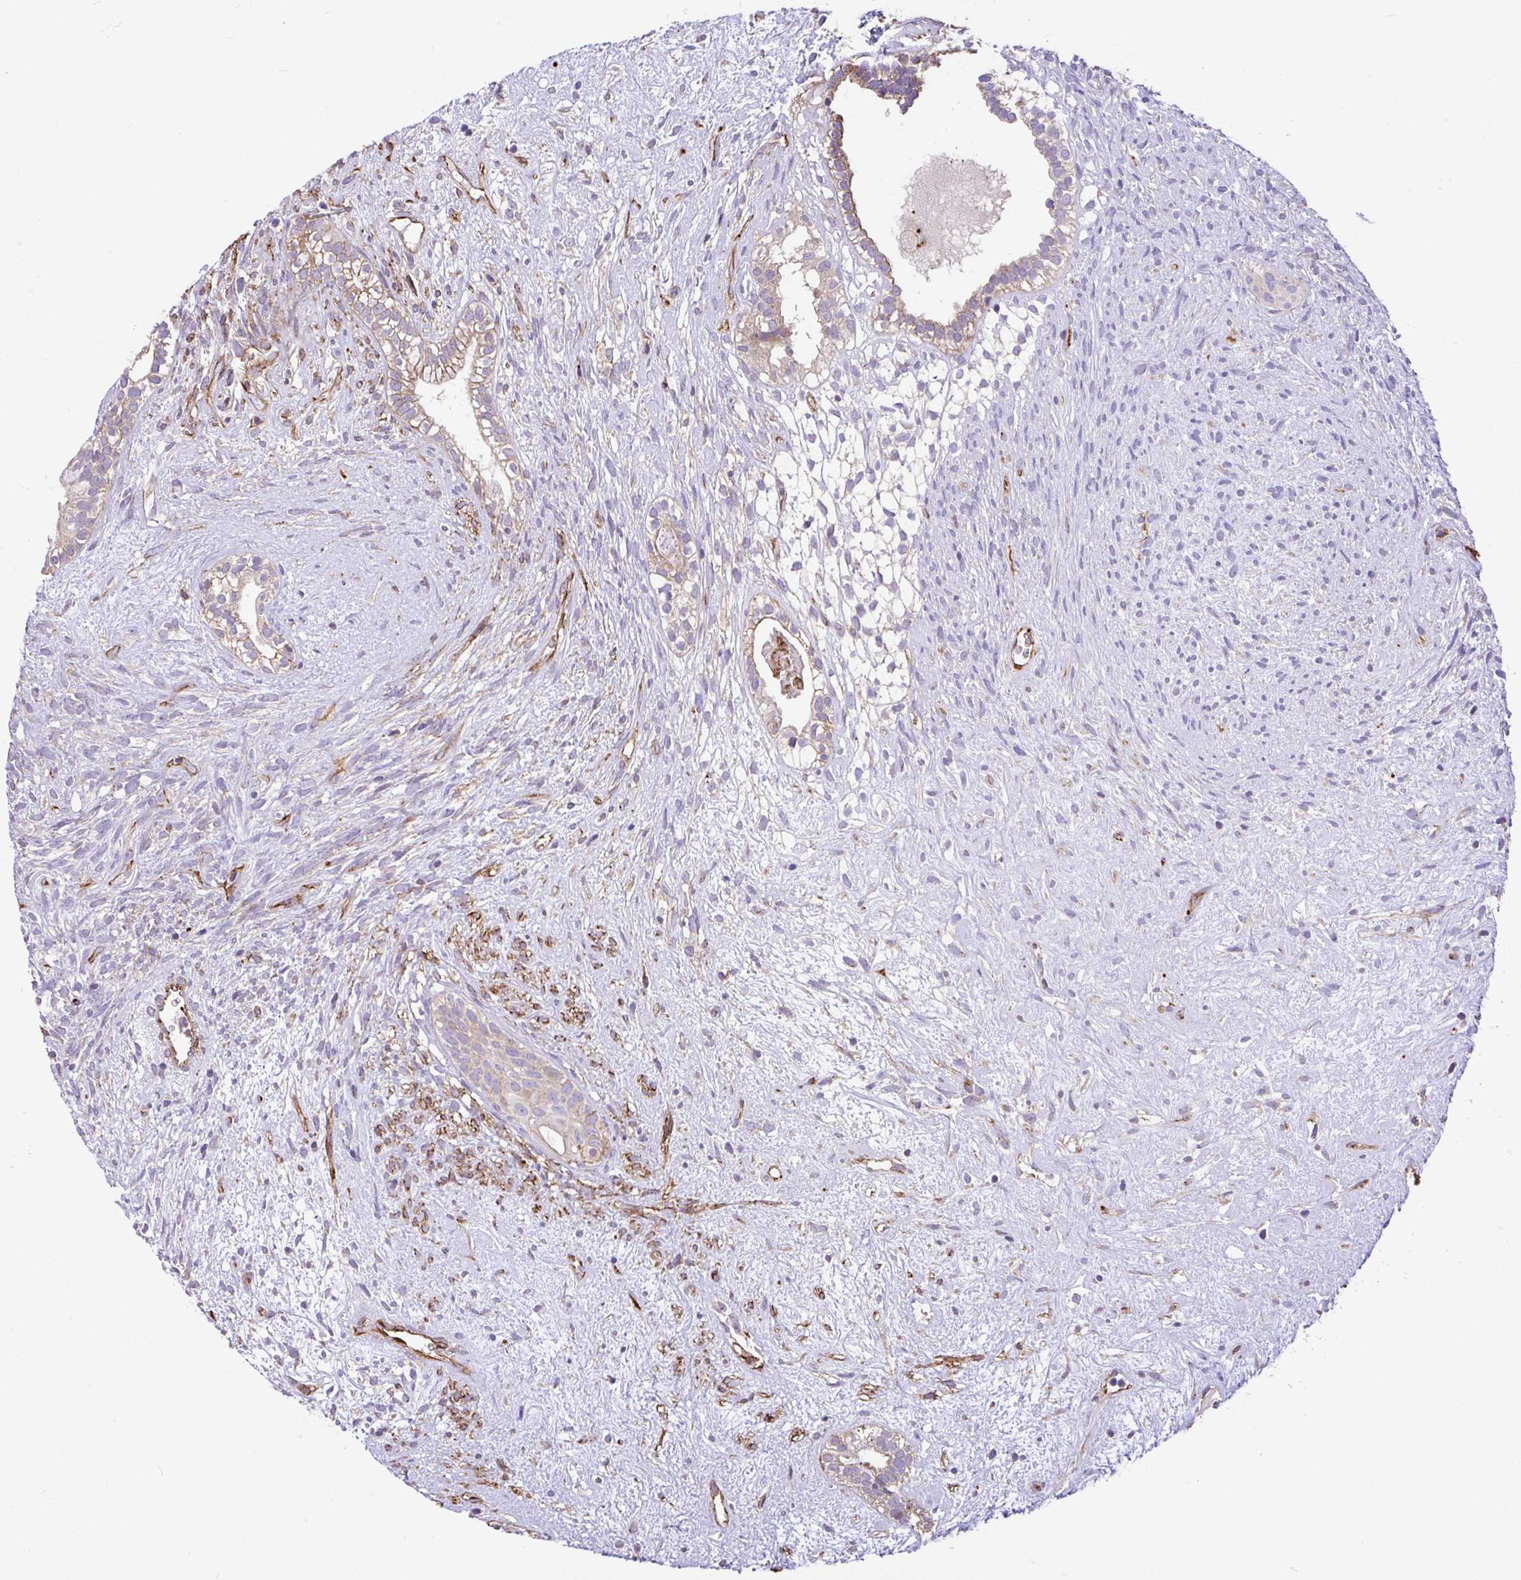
{"staining": {"intensity": "negative", "quantity": "none", "location": "none"}, "tissue": "testis cancer", "cell_type": "Tumor cells", "image_type": "cancer", "snomed": [{"axis": "morphology", "description": "Seminoma, NOS"}, {"axis": "morphology", "description": "Carcinoma, Embryonal, NOS"}, {"axis": "topography", "description": "Testis"}], "caption": "IHC of human testis cancer exhibits no positivity in tumor cells.", "gene": "PTPRK", "patient": {"sex": "male", "age": 41}}